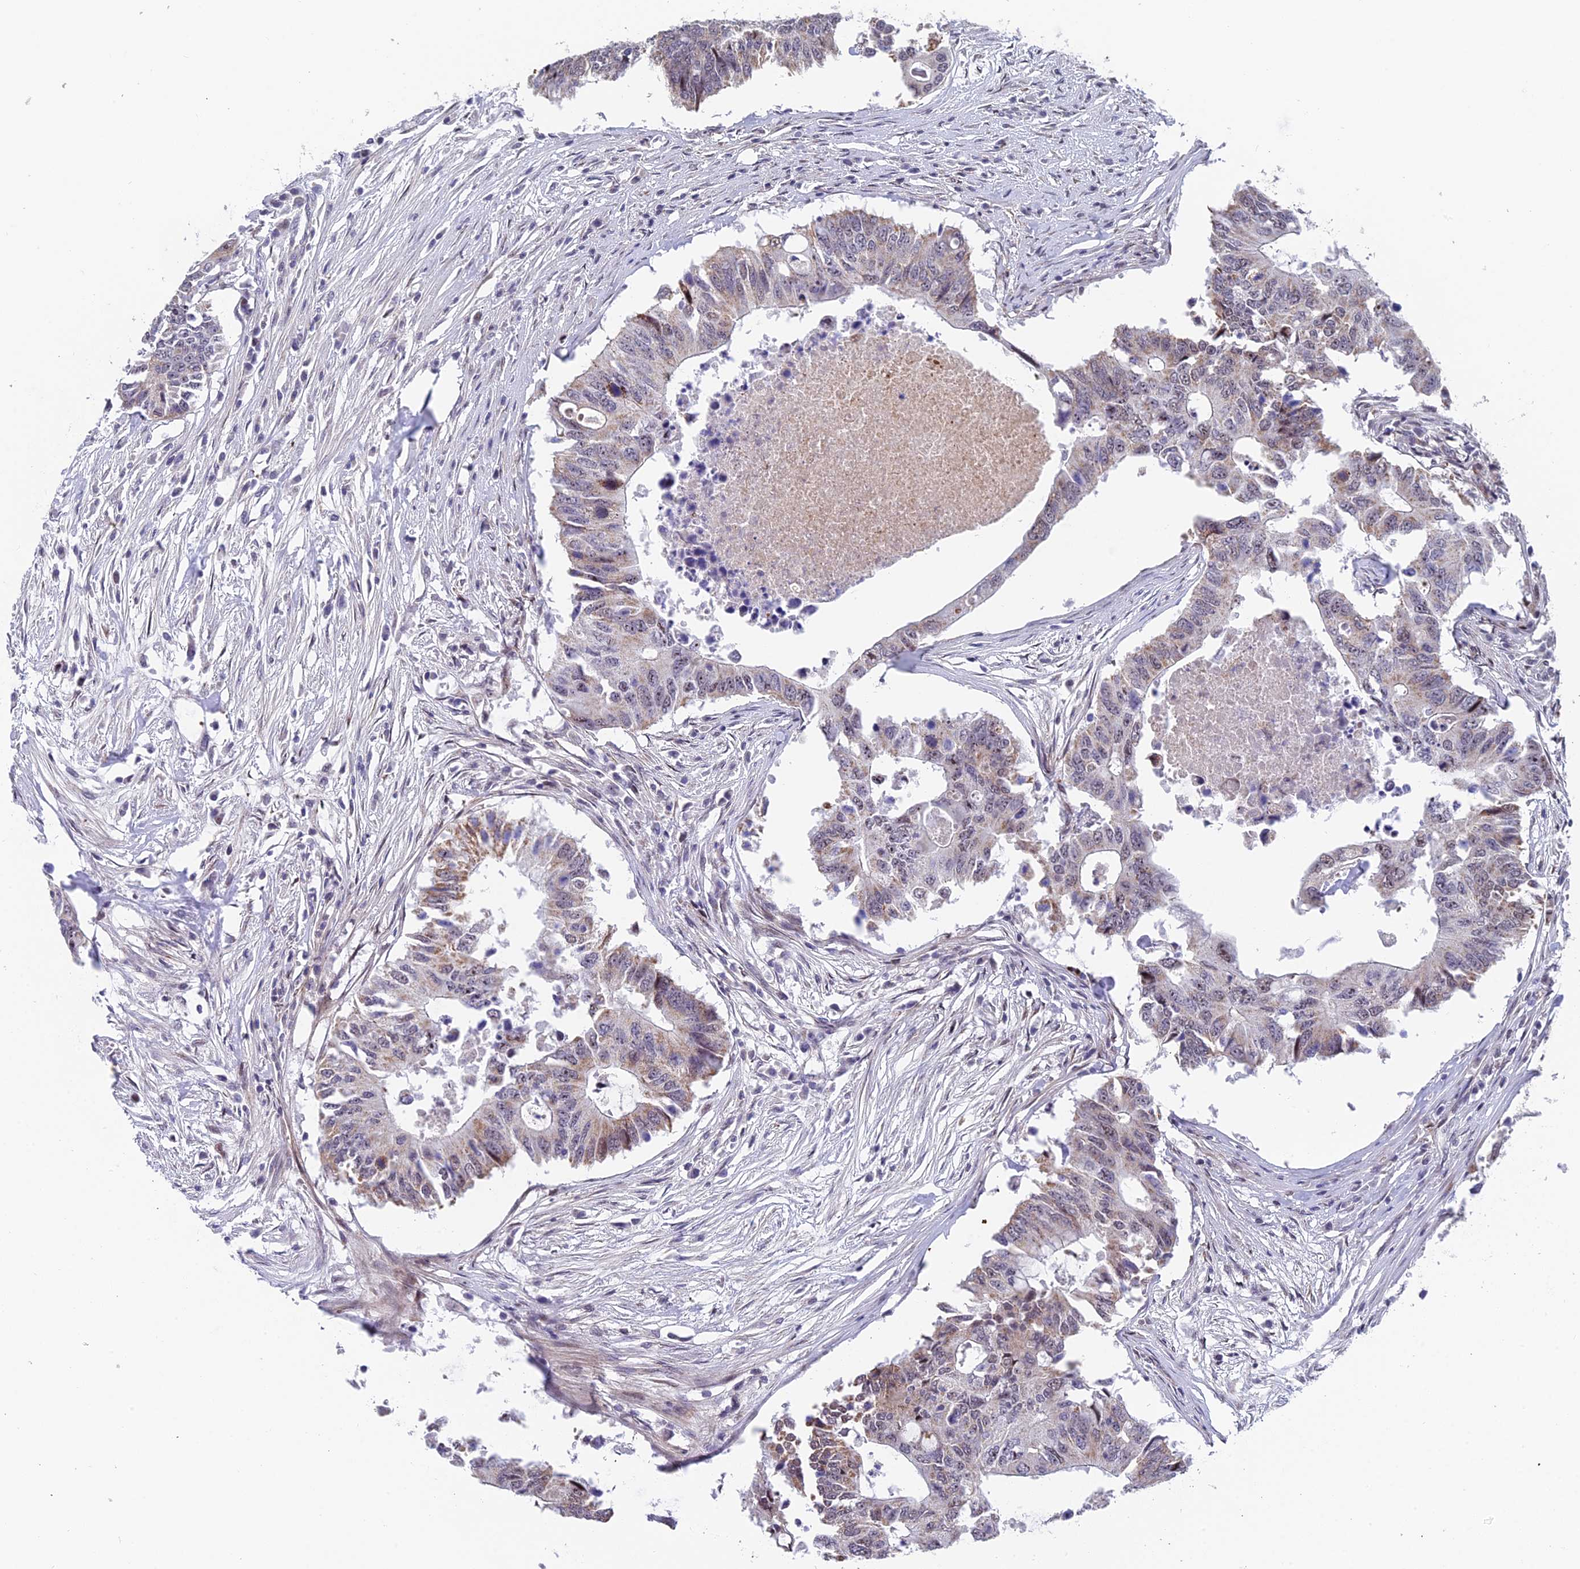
{"staining": {"intensity": "weak", "quantity": "25%-75%", "location": "cytoplasmic/membranous"}, "tissue": "colorectal cancer", "cell_type": "Tumor cells", "image_type": "cancer", "snomed": [{"axis": "morphology", "description": "Adenocarcinoma, NOS"}, {"axis": "topography", "description": "Colon"}], "caption": "Immunohistochemical staining of colorectal cancer (adenocarcinoma) exhibits low levels of weak cytoplasmic/membranous expression in about 25%-75% of tumor cells.", "gene": "XKR9", "patient": {"sex": "male", "age": 71}}